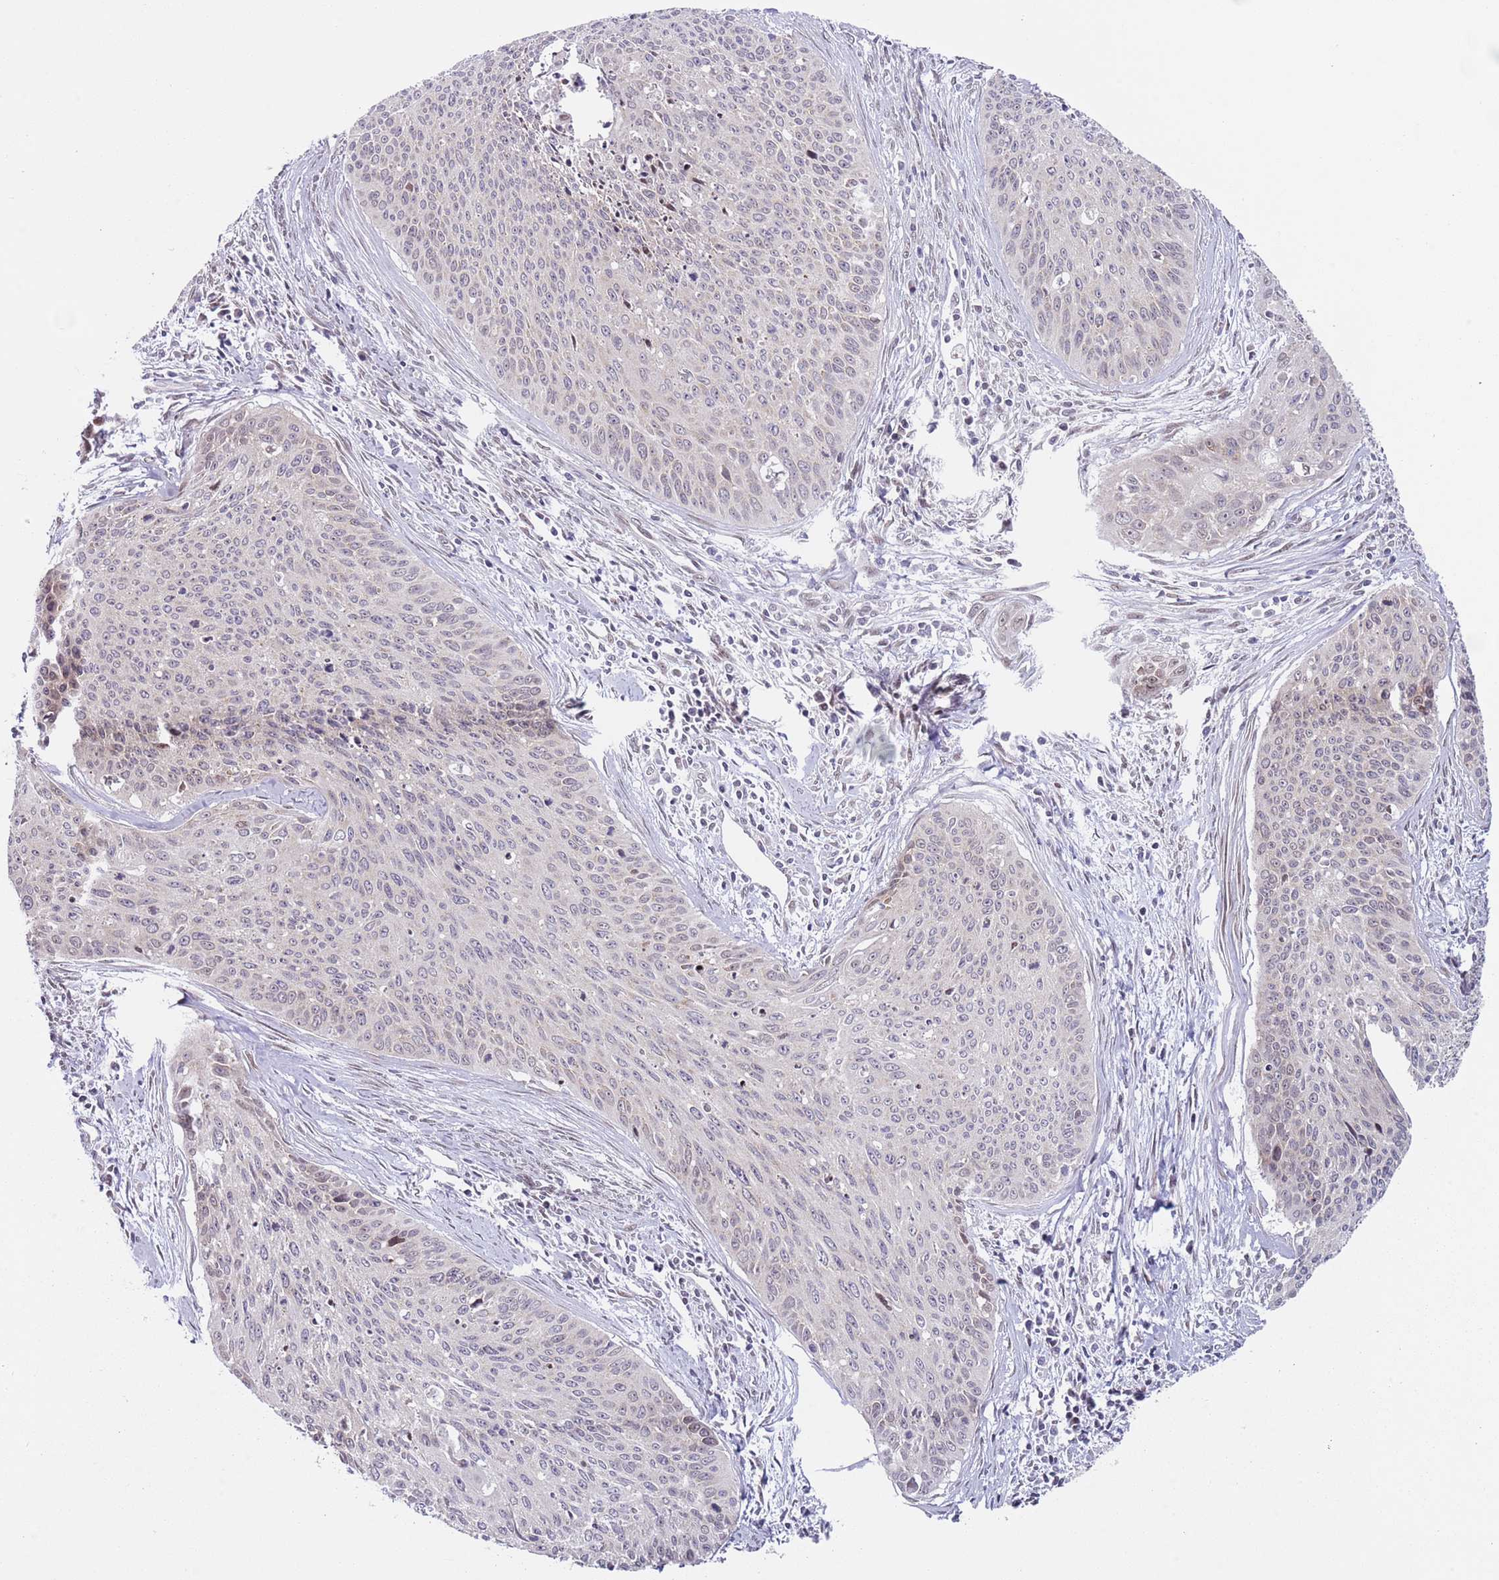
{"staining": {"intensity": "negative", "quantity": "none", "location": "none"}, "tissue": "cervical cancer", "cell_type": "Tumor cells", "image_type": "cancer", "snomed": [{"axis": "morphology", "description": "Squamous cell carcinoma, NOS"}, {"axis": "topography", "description": "Cervix"}], "caption": "Immunohistochemistry micrograph of neoplastic tissue: cervical cancer (squamous cell carcinoma) stained with DAB reveals no significant protein positivity in tumor cells. (DAB immunohistochemistry (IHC), high magnification).", "gene": "SLC25A32", "patient": {"sex": "female", "age": 55}}